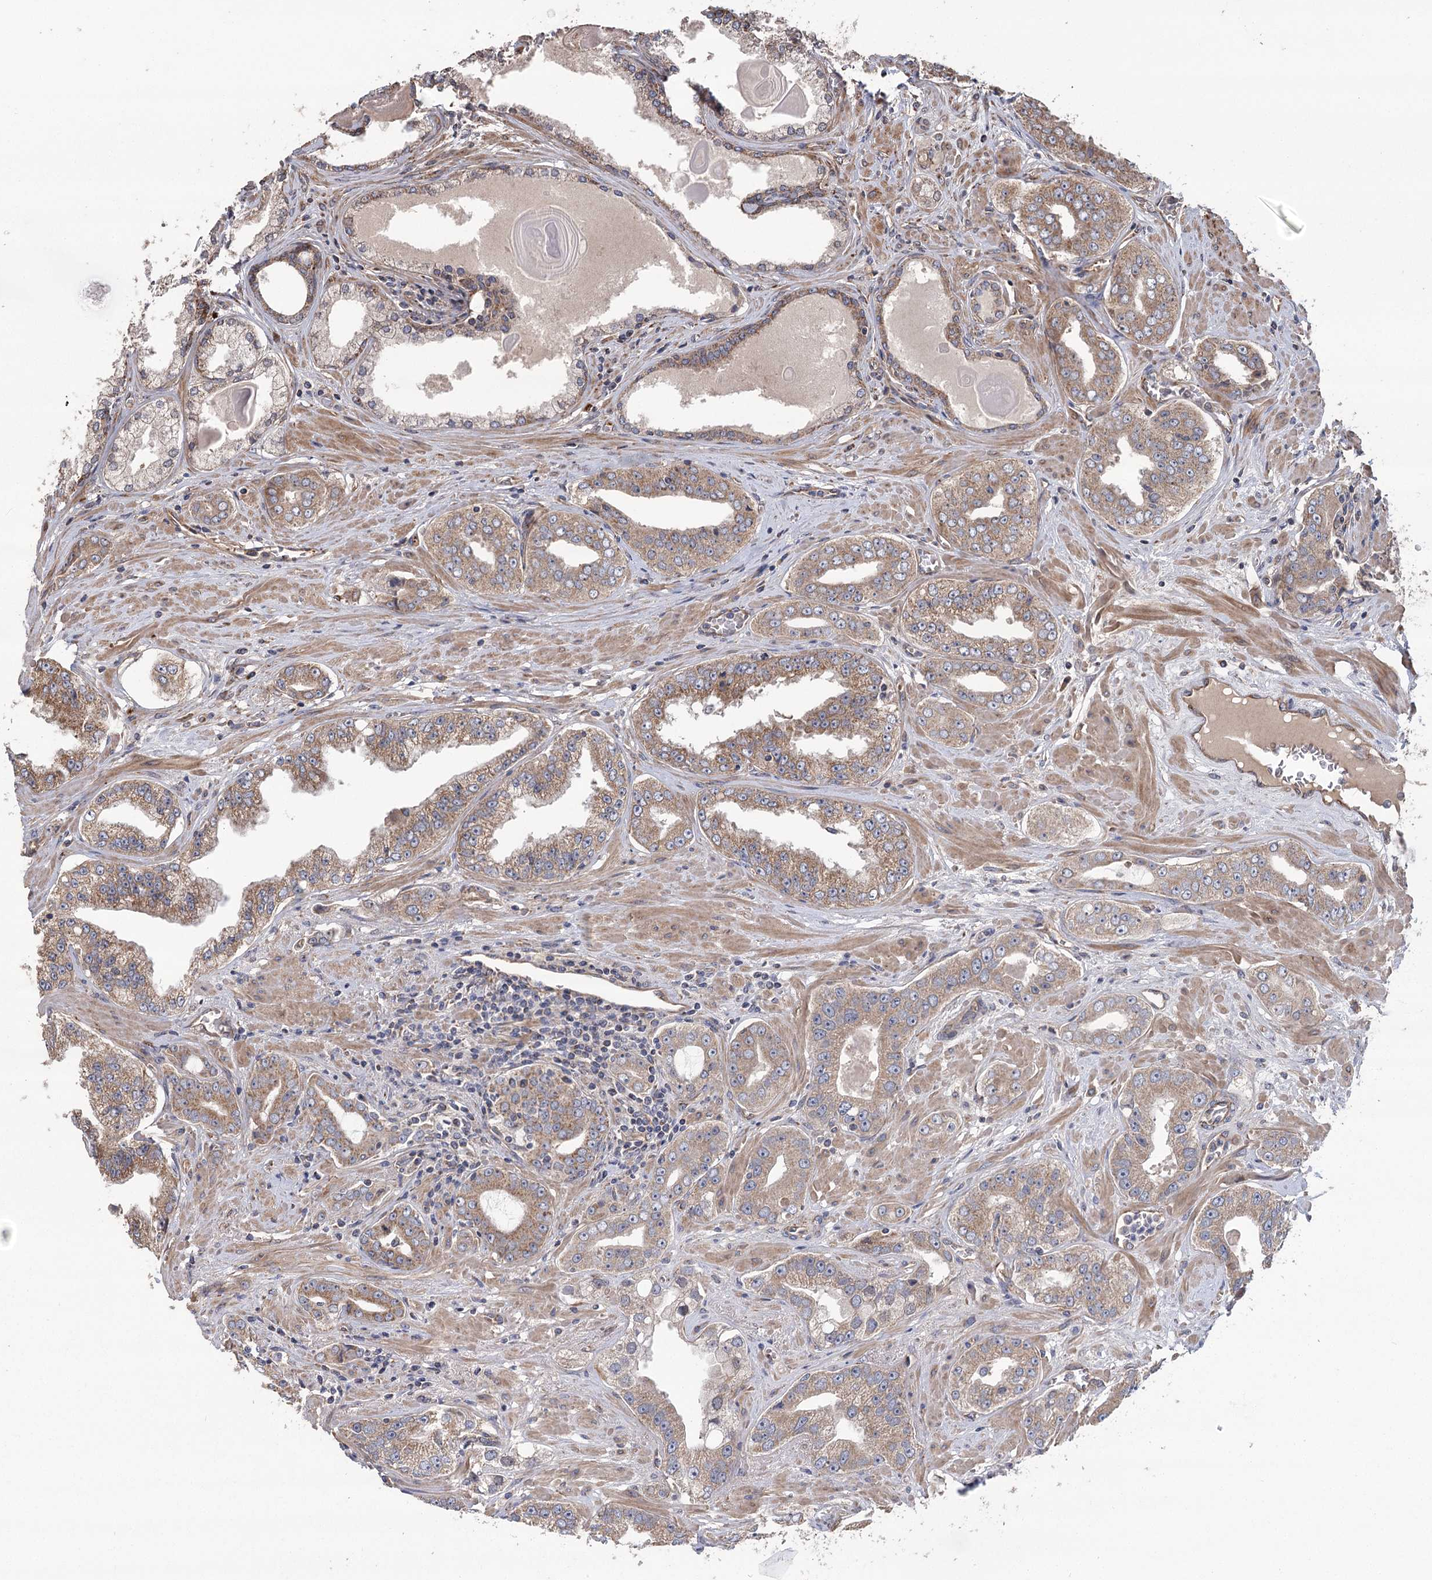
{"staining": {"intensity": "moderate", "quantity": ">75%", "location": "cytoplasmic/membranous"}, "tissue": "prostate cancer", "cell_type": "Tumor cells", "image_type": "cancer", "snomed": [{"axis": "morphology", "description": "Adenocarcinoma, High grade"}, {"axis": "topography", "description": "Prostate"}], "caption": "Protein analysis of prostate high-grade adenocarcinoma tissue exhibits moderate cytoplasmic/membranous staining in about >75% of tumor cells.", "gene": "RWDD4", "patient": {"sex": "male", "age": 71}}